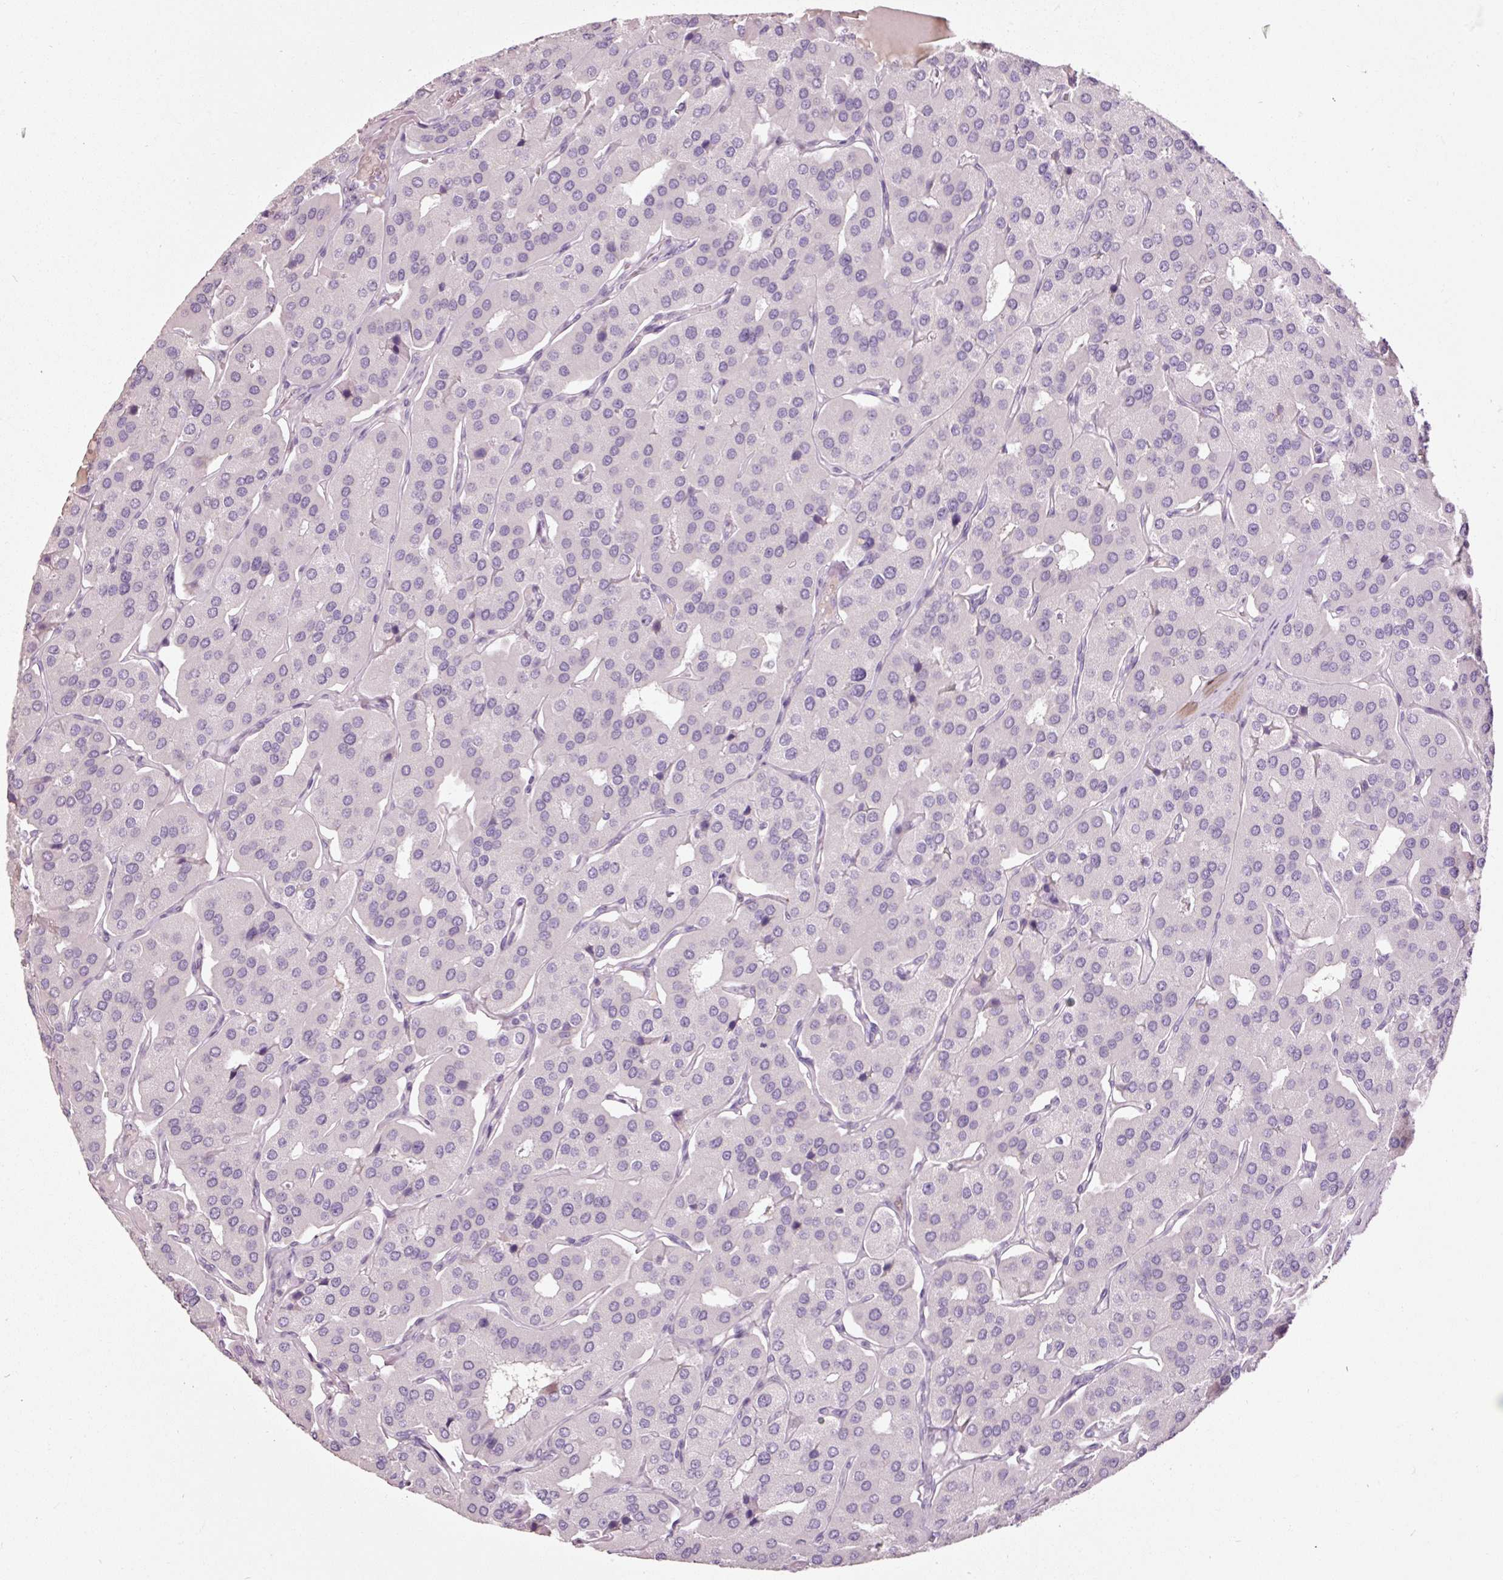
{"staining": {"intensity": "negative", "quantity": "none", "location": "none"}, "tissue": "parathyroid gland", "cell_type": "Glandular cells", "image_type": "normal", "snomed": [{"axis": "morphology", "description": "Normal tissue, NOS"}, {"axis": "morphology", "description": "Adenoma, NOS"}, {"axis": "topography", "description": "Parathyroid gland"}], "caption": "Glandular cells are negative for protein expression in unremarkable human parathyroid gland. The staining was performed using DAB to visualize the protein expression in brown, while the nuclei were stained in blue with hematoxylin (Magnification: 20x).", "gene": "MUC5AC", "patient": {"sex": "female", "age": 86}}